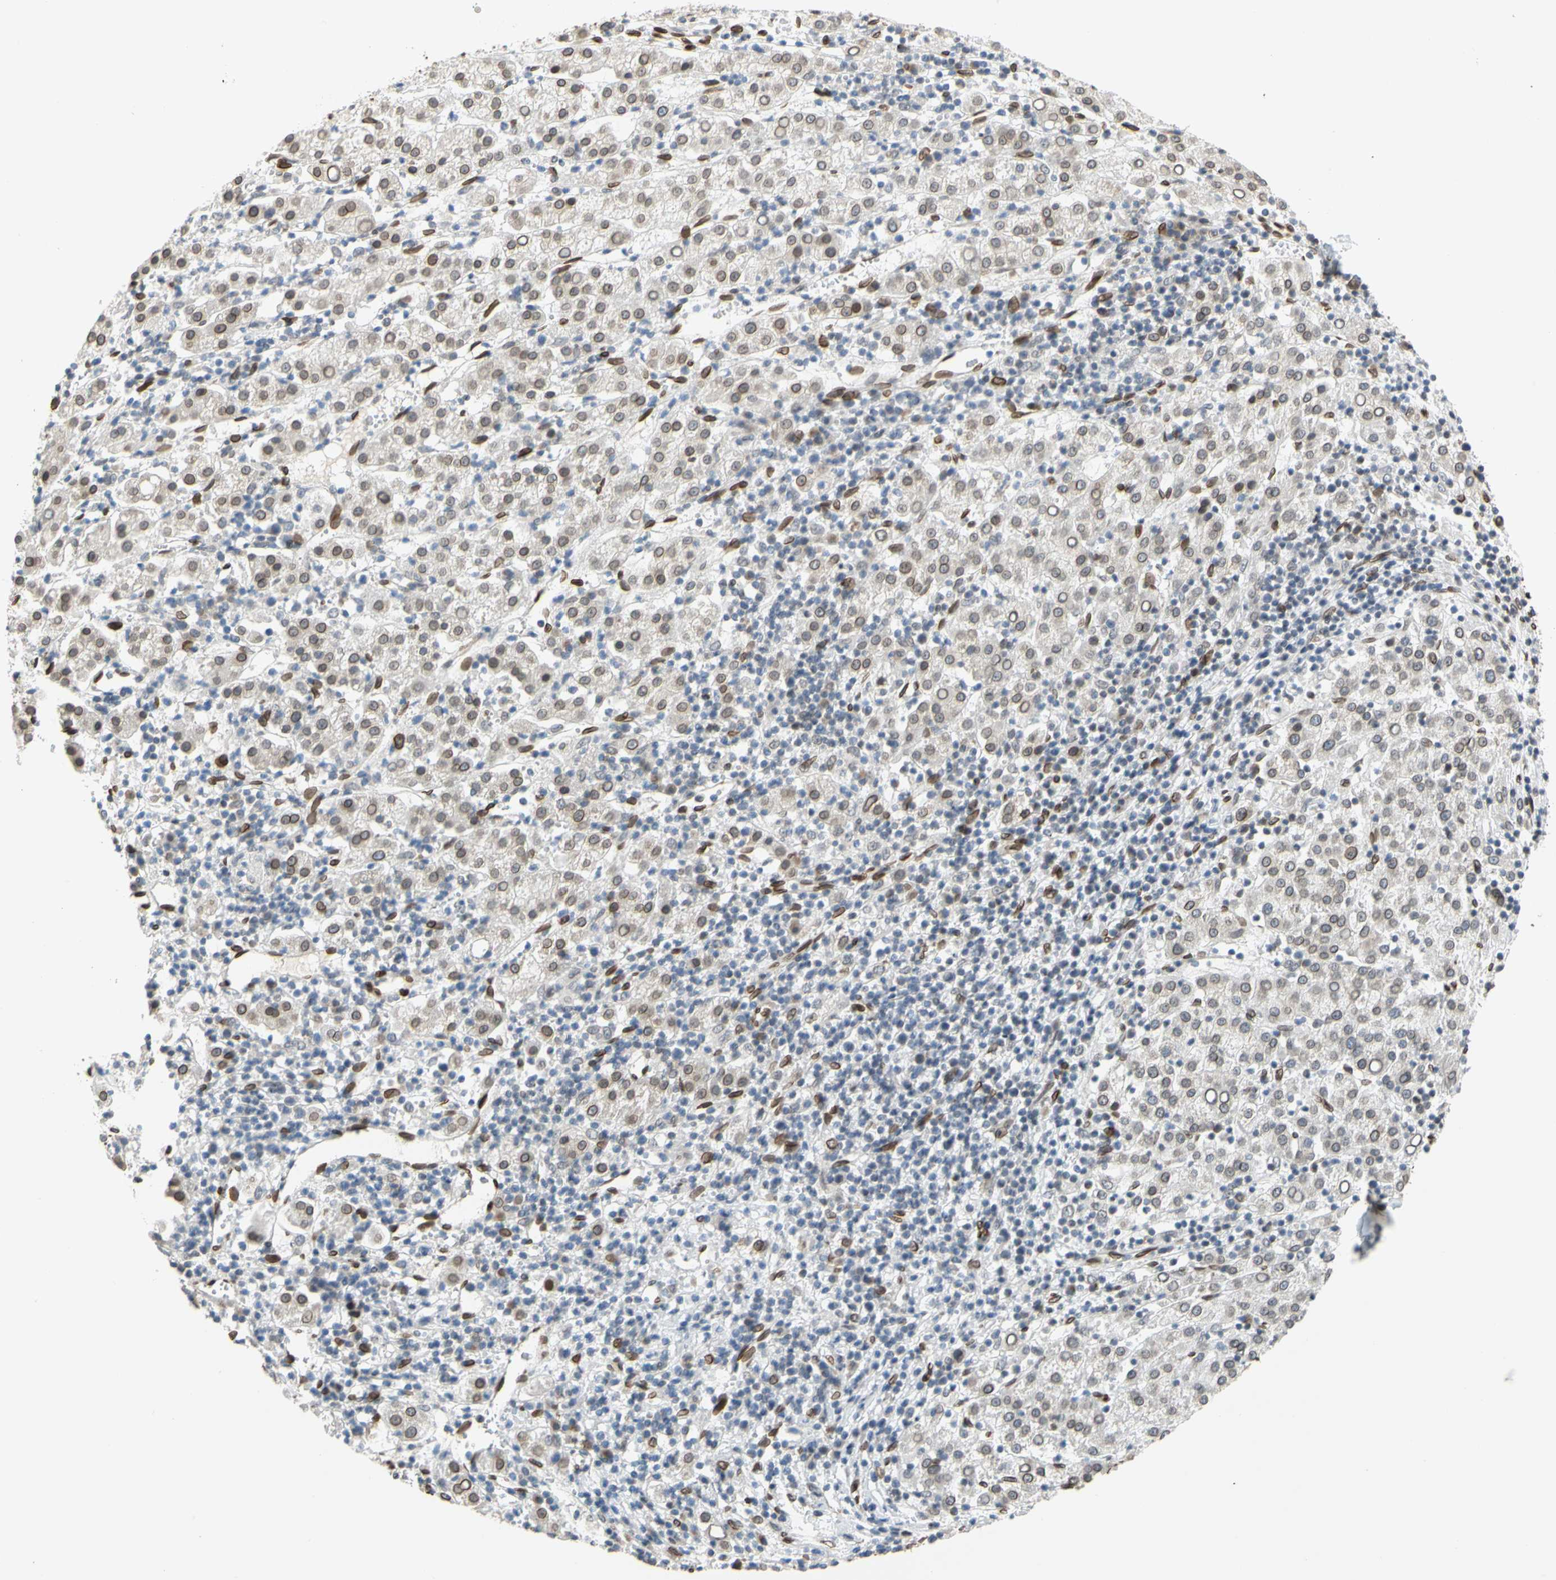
{"staining": {"intensity": "moderate", "quantity": ">75%", "location": "cytoplasmic/membranous,nuclear"}, "tissue": "liver cancer", "cell_type": "Tumor cells", "image_type": "cancer", "snomed": [{"axis": "morphology", "description": "Carcinoma, Hepatocellular, NOS"}, {"axis": "topography", "description": "Liver"}], "caption": "A micrograph of liver hepatocellular carcinoma stained for a protein demonstrates moderate cytoplasmic/membranous and nuclear brown staining in tumor cells.", "gene": "SUN1", "patient": {"sex": "female", "age": 58}}